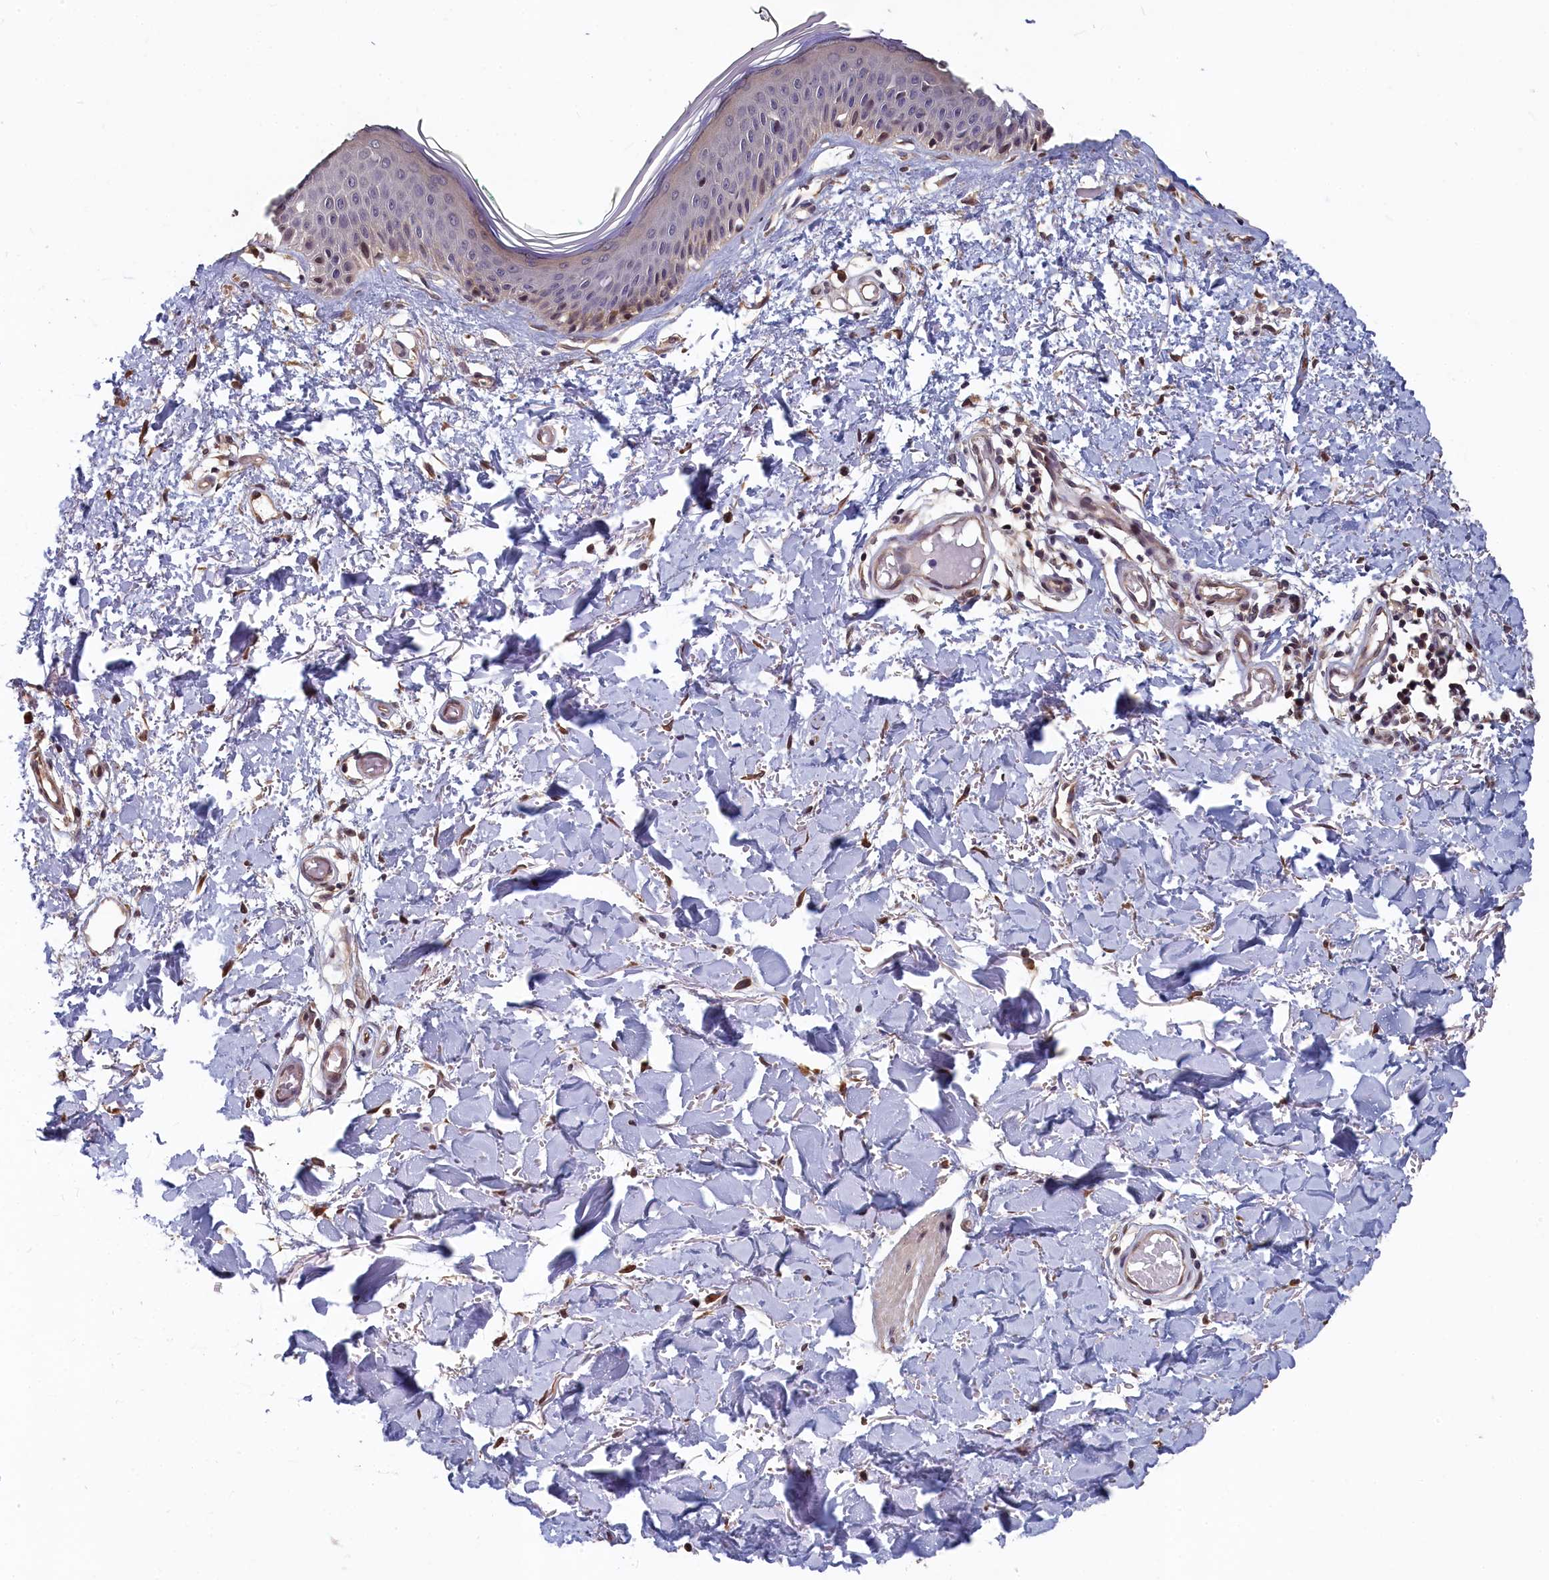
{"staining": {"intensity": "moderate", "quantity": ">75%", "location": "cytoplasmic/membranous"}, "tissue": "skin", "cell_type": "Fibroblasts", "image_type": "normal", "snomed": [{"axis": "morphology", "description": "Normal tissue, NOS"}, {"axis": "topography", "description": "Skin"}], "caption": "Protein staining shows moderate cytoplasmic/membranous positivity in approximately >75% of fibroblasts in benign skin. The staining was performed using DAB, with brown indicating positive protein expression. Nuclei are stained blue with hematoxylin.", "gene": "TMEM116", "patient": {"sex": "male", "age": 62}}